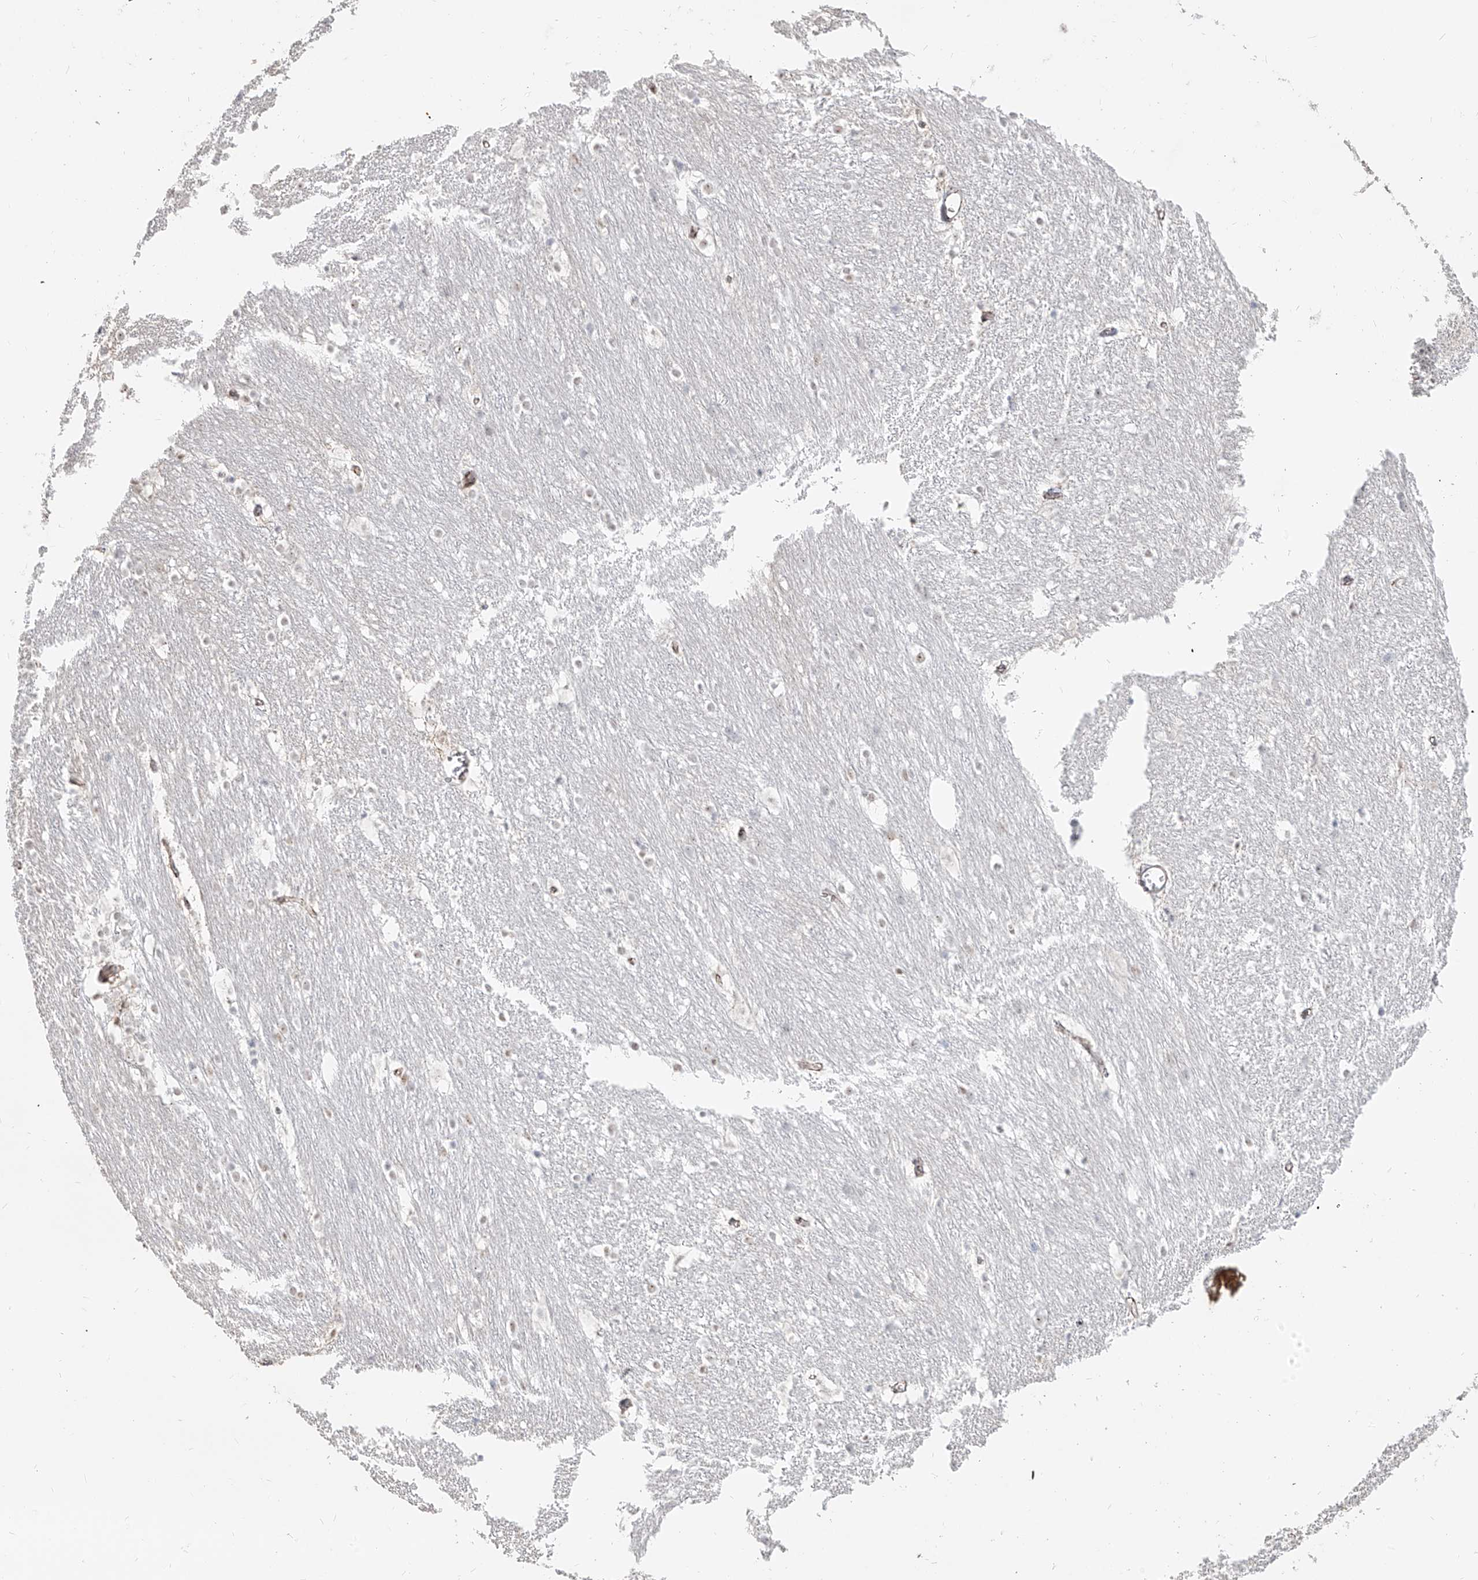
{"staining": {"intensity": "negative", "quantity": "none", "location": "none"}, "tissue": "caudate", "cell_type": "Glial cells", "image_type": "normal", "snomed": [{"axis": "morphology", "description": "Normal tissue, NOS"}, {"axis": "topography", "description": "Lateral ventricle wall"}], "caption": "High magnification brightfield microscopy of normal caudate stained with DAB (3,3'-diaminobenzidine) (brown) and counterstained with hematoxylin (blue): glial cells show no significant expression. (DAB (3,3'-diaminobenzidine) immunohistochemistry with hematoxylin counter stain).", "gene": "ZNF710", "patient": {"sex": "female", "age": 19}}